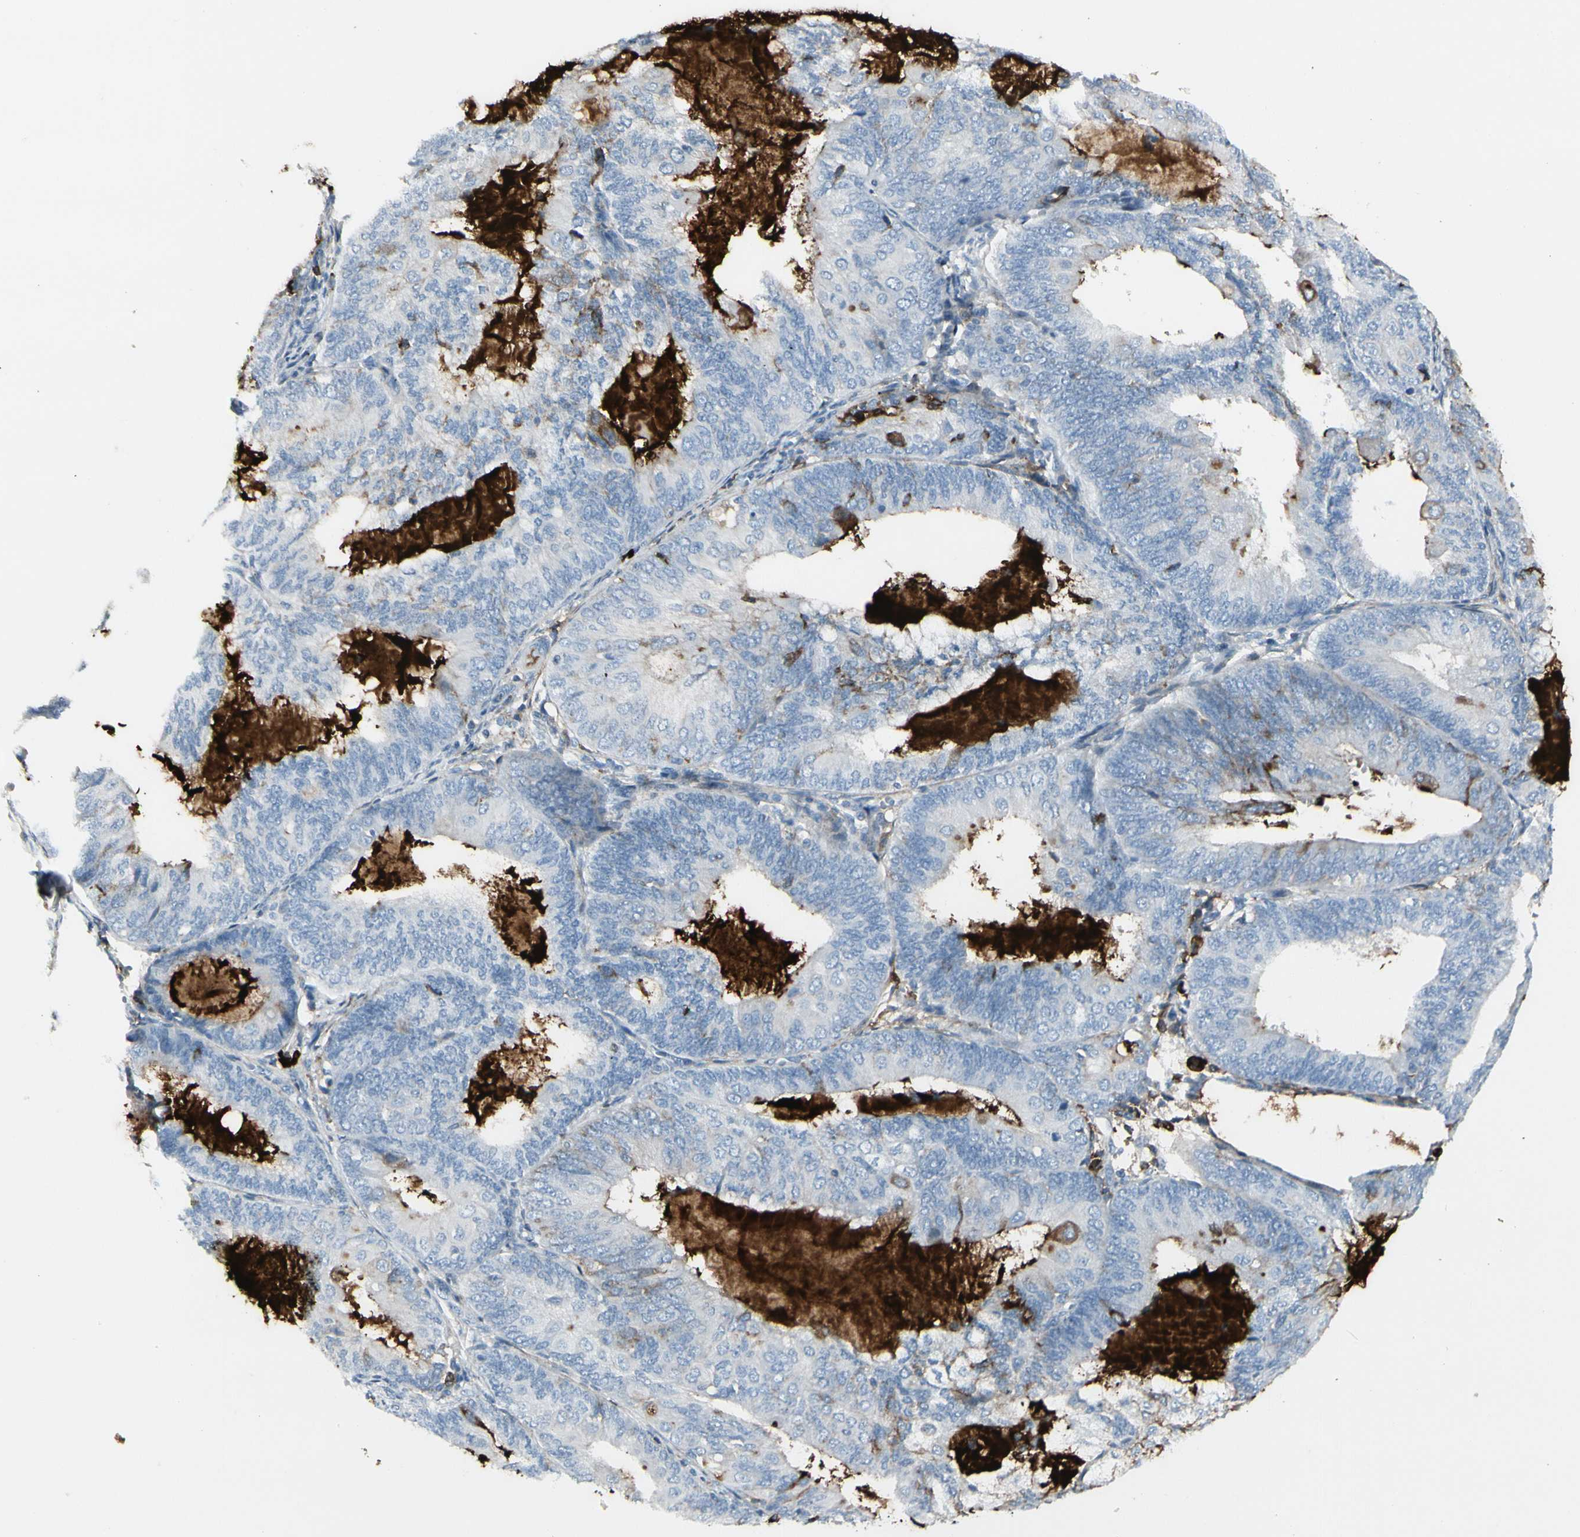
{"staining": {"intensity": "negative", "quantity": "none", "location": "none"}, "tissue": "endometrial cancer", "cell_type": "Tumor cells", "image_type": "cancer", "snomed": [{"axis": "morphology", "description": "Adenocarcinoma, NOS"}, {"axis": "topography", "description": "Endometrium"}], "caption": "The image exhibits no significant positivity in tumor cells of adenocarcinoma (endometrial).", "gene": "IGHG1", "patient": {"sex": "female", "age": 81}}